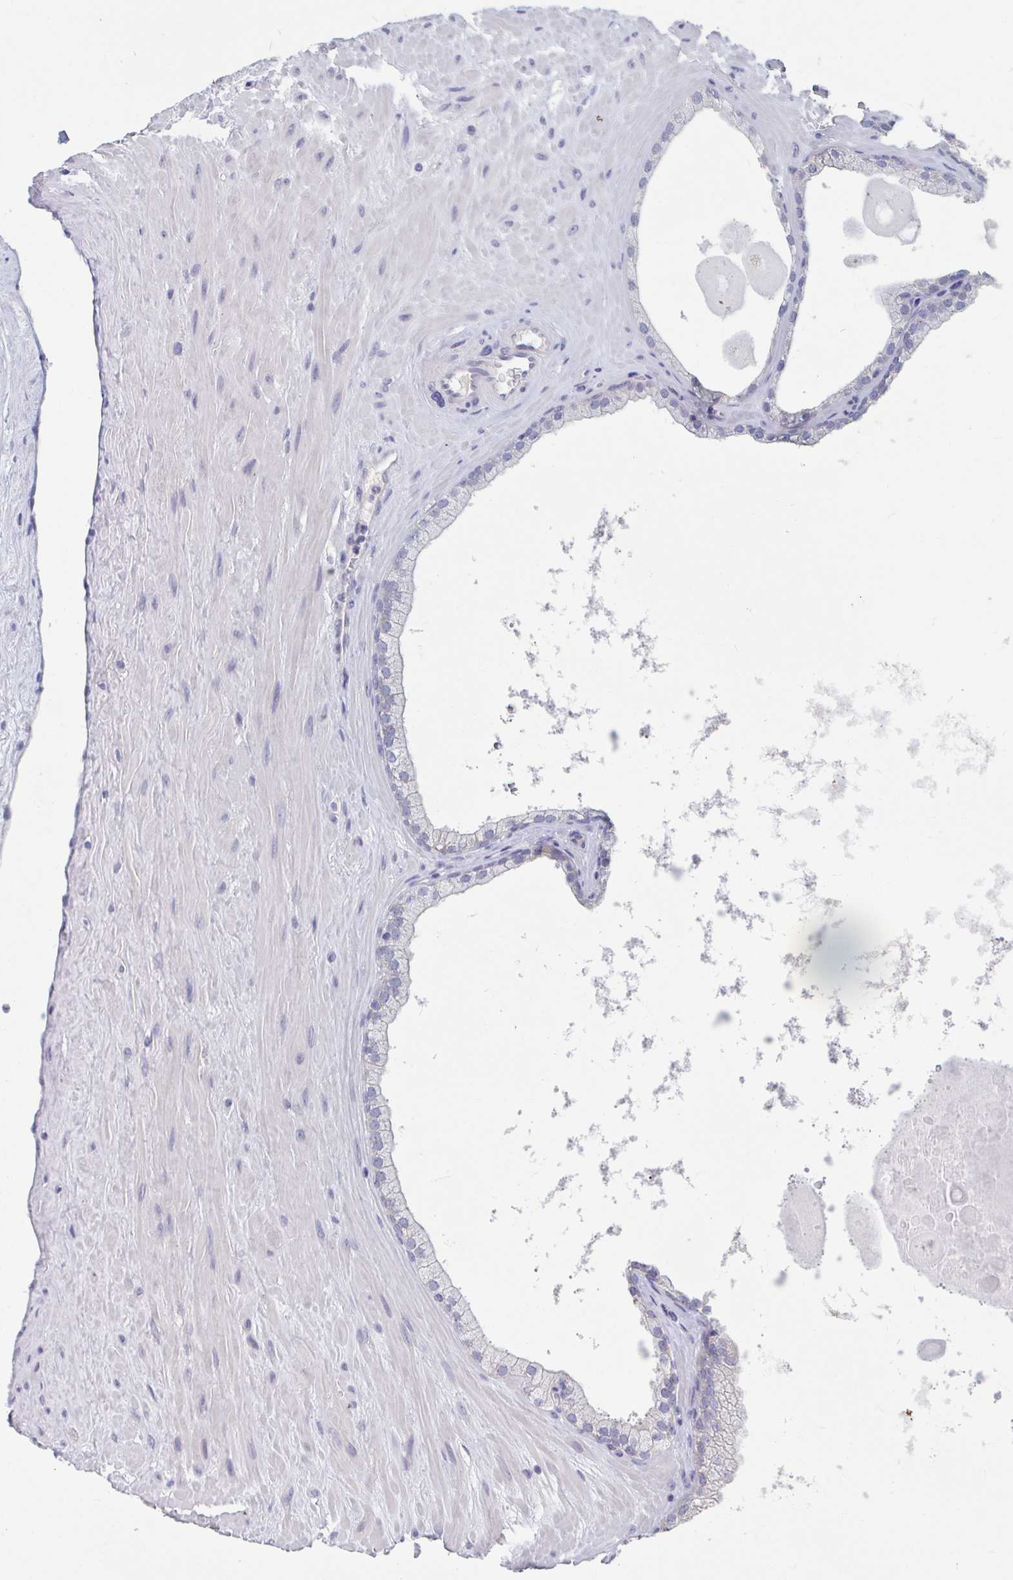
{"staining": {"intensity": "negative", "quantity": "none", "location": "none"}, "tissue": "prostate", "cell_type": "Glandular cells", "image_type": "normal", "snomed": [{"axis": "morphology", "description": "Normal tissue, NOS"}, {"axis": "topography", "description": "Prostate"}, {"axis": "topography", "description": "Peripheral nerve tissue"}], "caption": "Prostate stained for a protein using immunohistochemistry demonstrates no expression glandular cells.", "gene": "UNKL", "patient": {"sex": "male", "age": 61}}